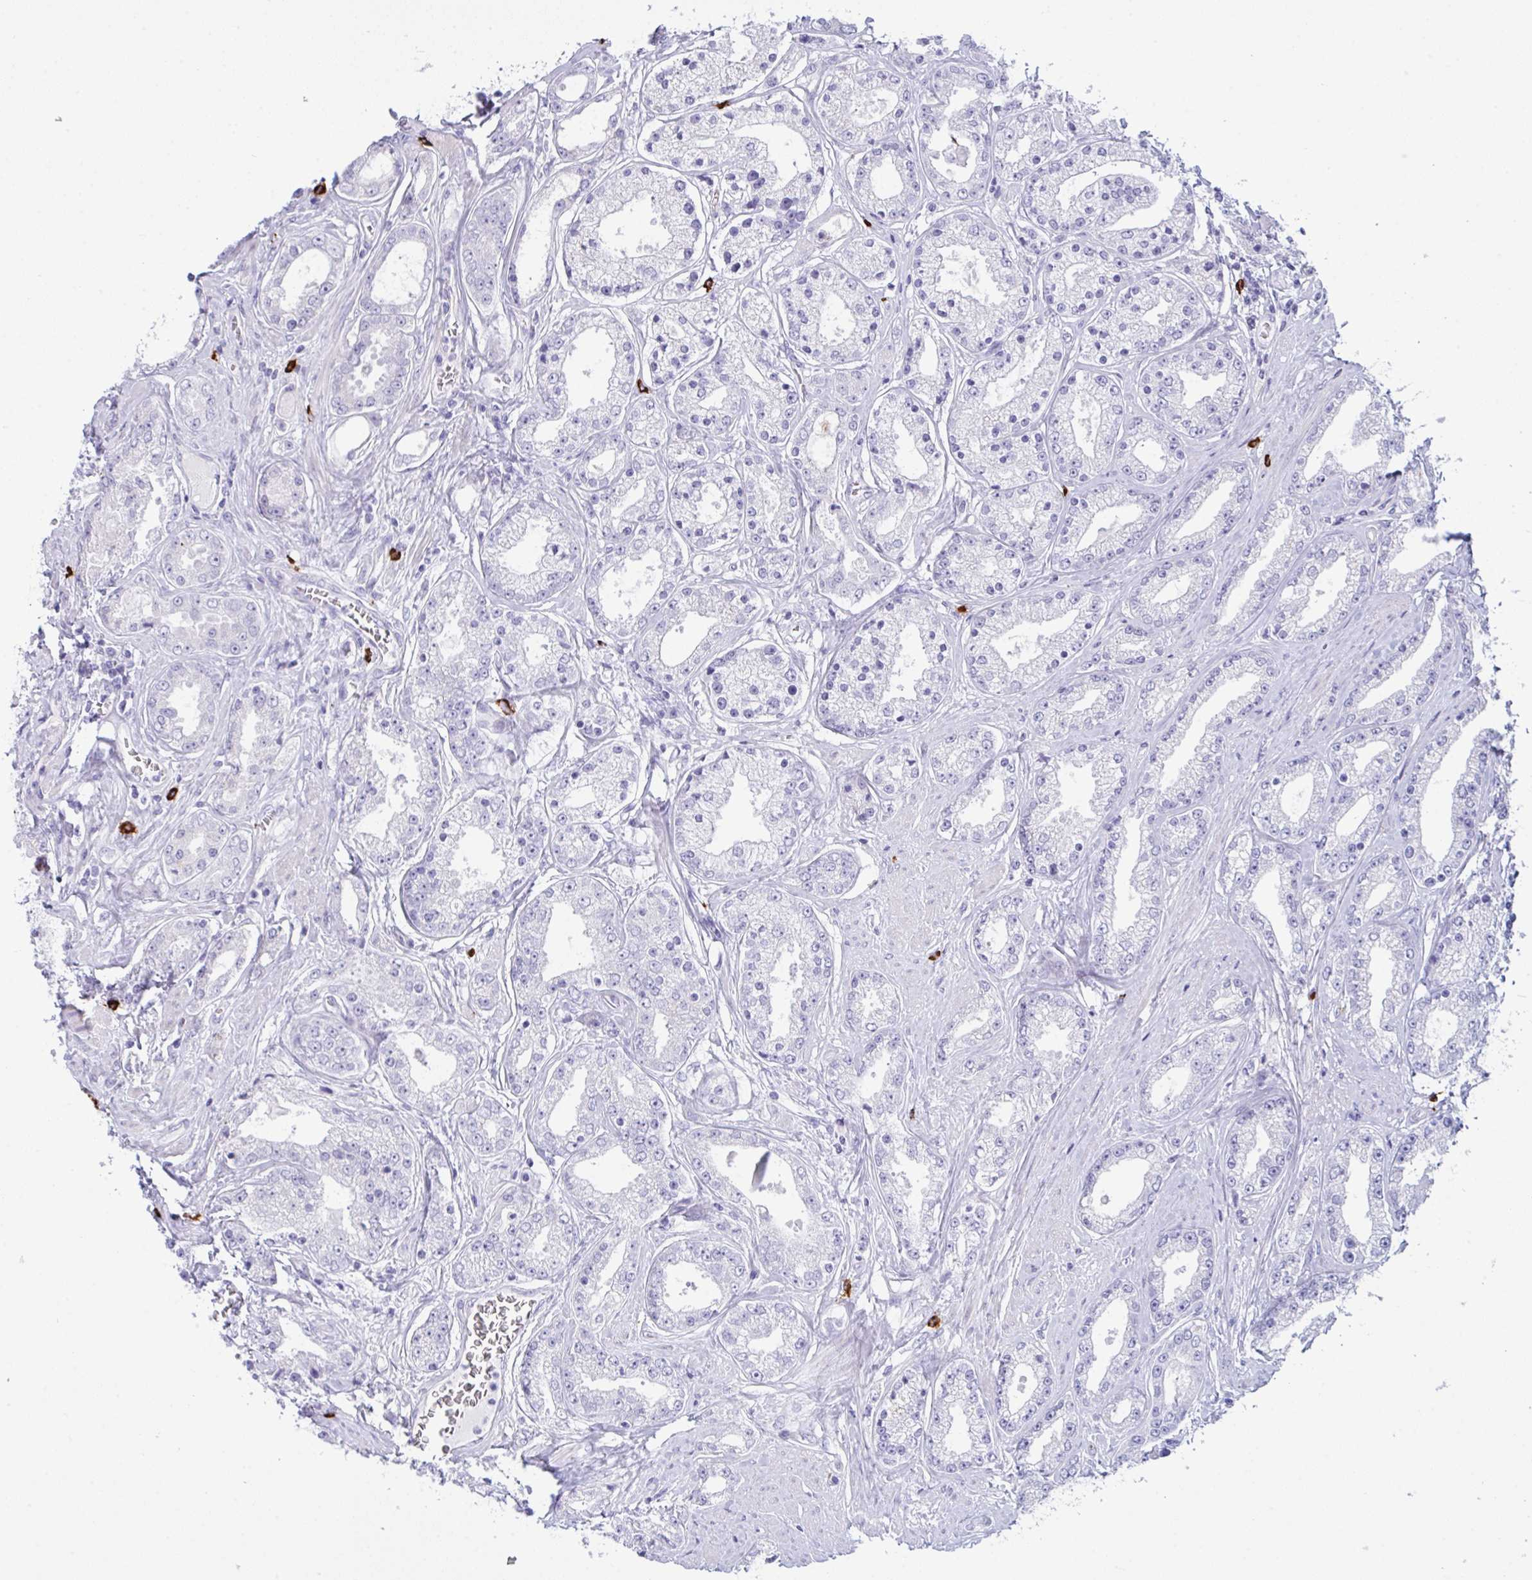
{"staining": {"intensity": "negative", "quantity": "none", "location": "none"}, "tissue": "prostate cancer", "cell_type": "Tumor cells", "image_type": "cancer", "snomed": [{"axis": "morphology", "description": "Adenocarcinoma, High grade"}, {"axis": "topography", "description": "Prostate"}], "caption": "The photomicrograph shows no significant expression in tumor cells of prostate cancer (high-grade adenocarcinoma).", "gene": "ZNF684", "patient": {"sex": "male", "age": 66}}